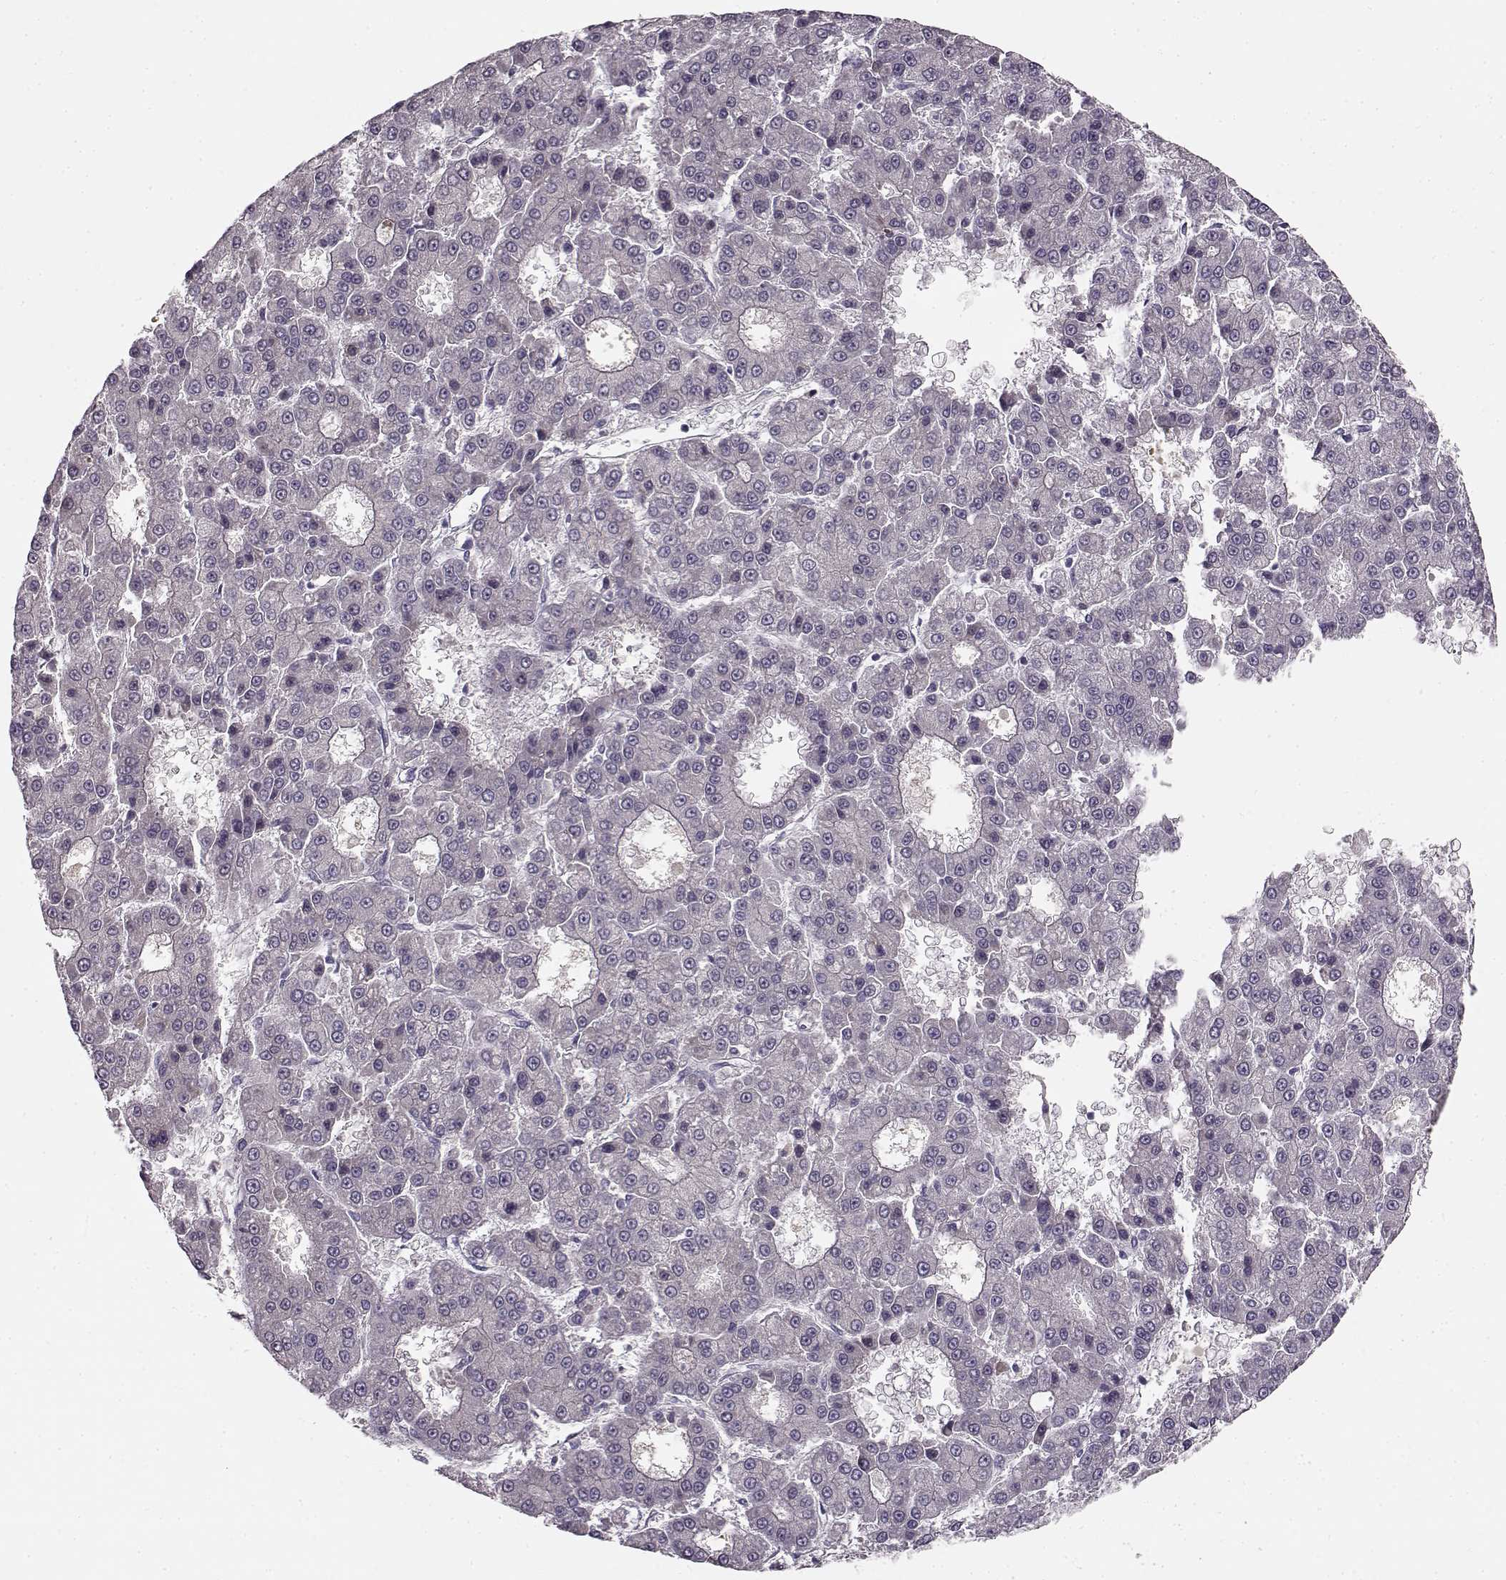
{"staining": {"intensity": "negative", "quantity": "none", "location": "none"}, "tissue": "liver cancer", "cell_type": "Tumor cells", "image_type": "cancer", "snomed": [{"axis": "morphology", "description": "Carcinoma, Hepatocellular, NOS"}, {"axis": "topography", "description": "Liver"}], "caption": "Immunohistochemical staining of liver cancer (hepatocellular carcinoma) demonstrates no significant positivity in tumor cells.", "gene": "MTR", "patient": {"sex": "male", "age": 70}}